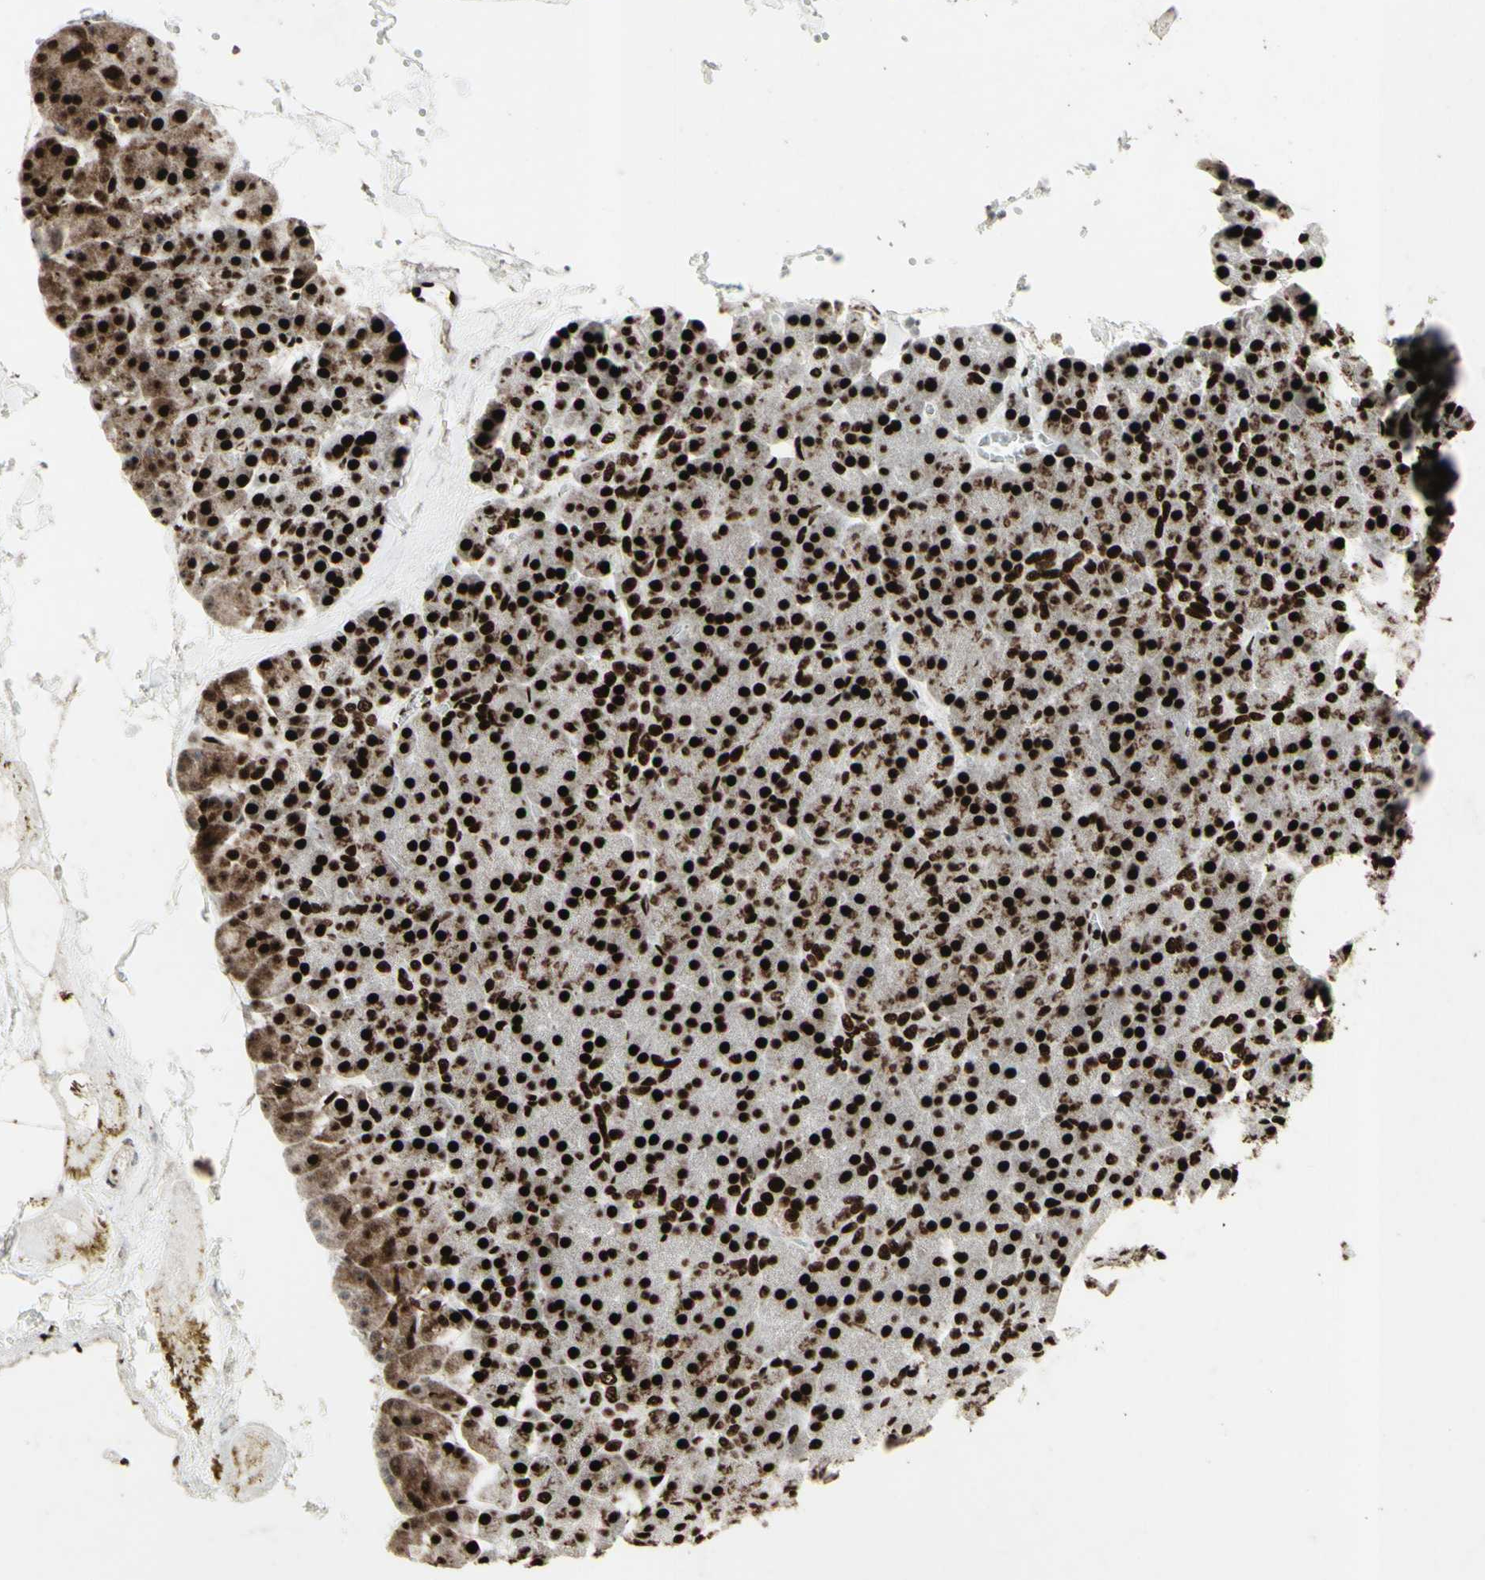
{"staining": {"intensity": "strong", "quantity": ">75%", "location": "nuclear"}, "tissue": "pancreas", "cell_type": "Exocrine glandular cells", "image_type": "normal", "snomed": [{"axis": "morphology", "description": "Normal tissue, NOS"}, {"axis": "topography", "description": "Pancreas"}], "caption": "Benign pancreas shows strong nuclear staining in about >75% of exocrine glandular cells, visualized by immunohistochemistry.", "gene": "U2AF2", "patient": {"sex": "female", "age": 35}}